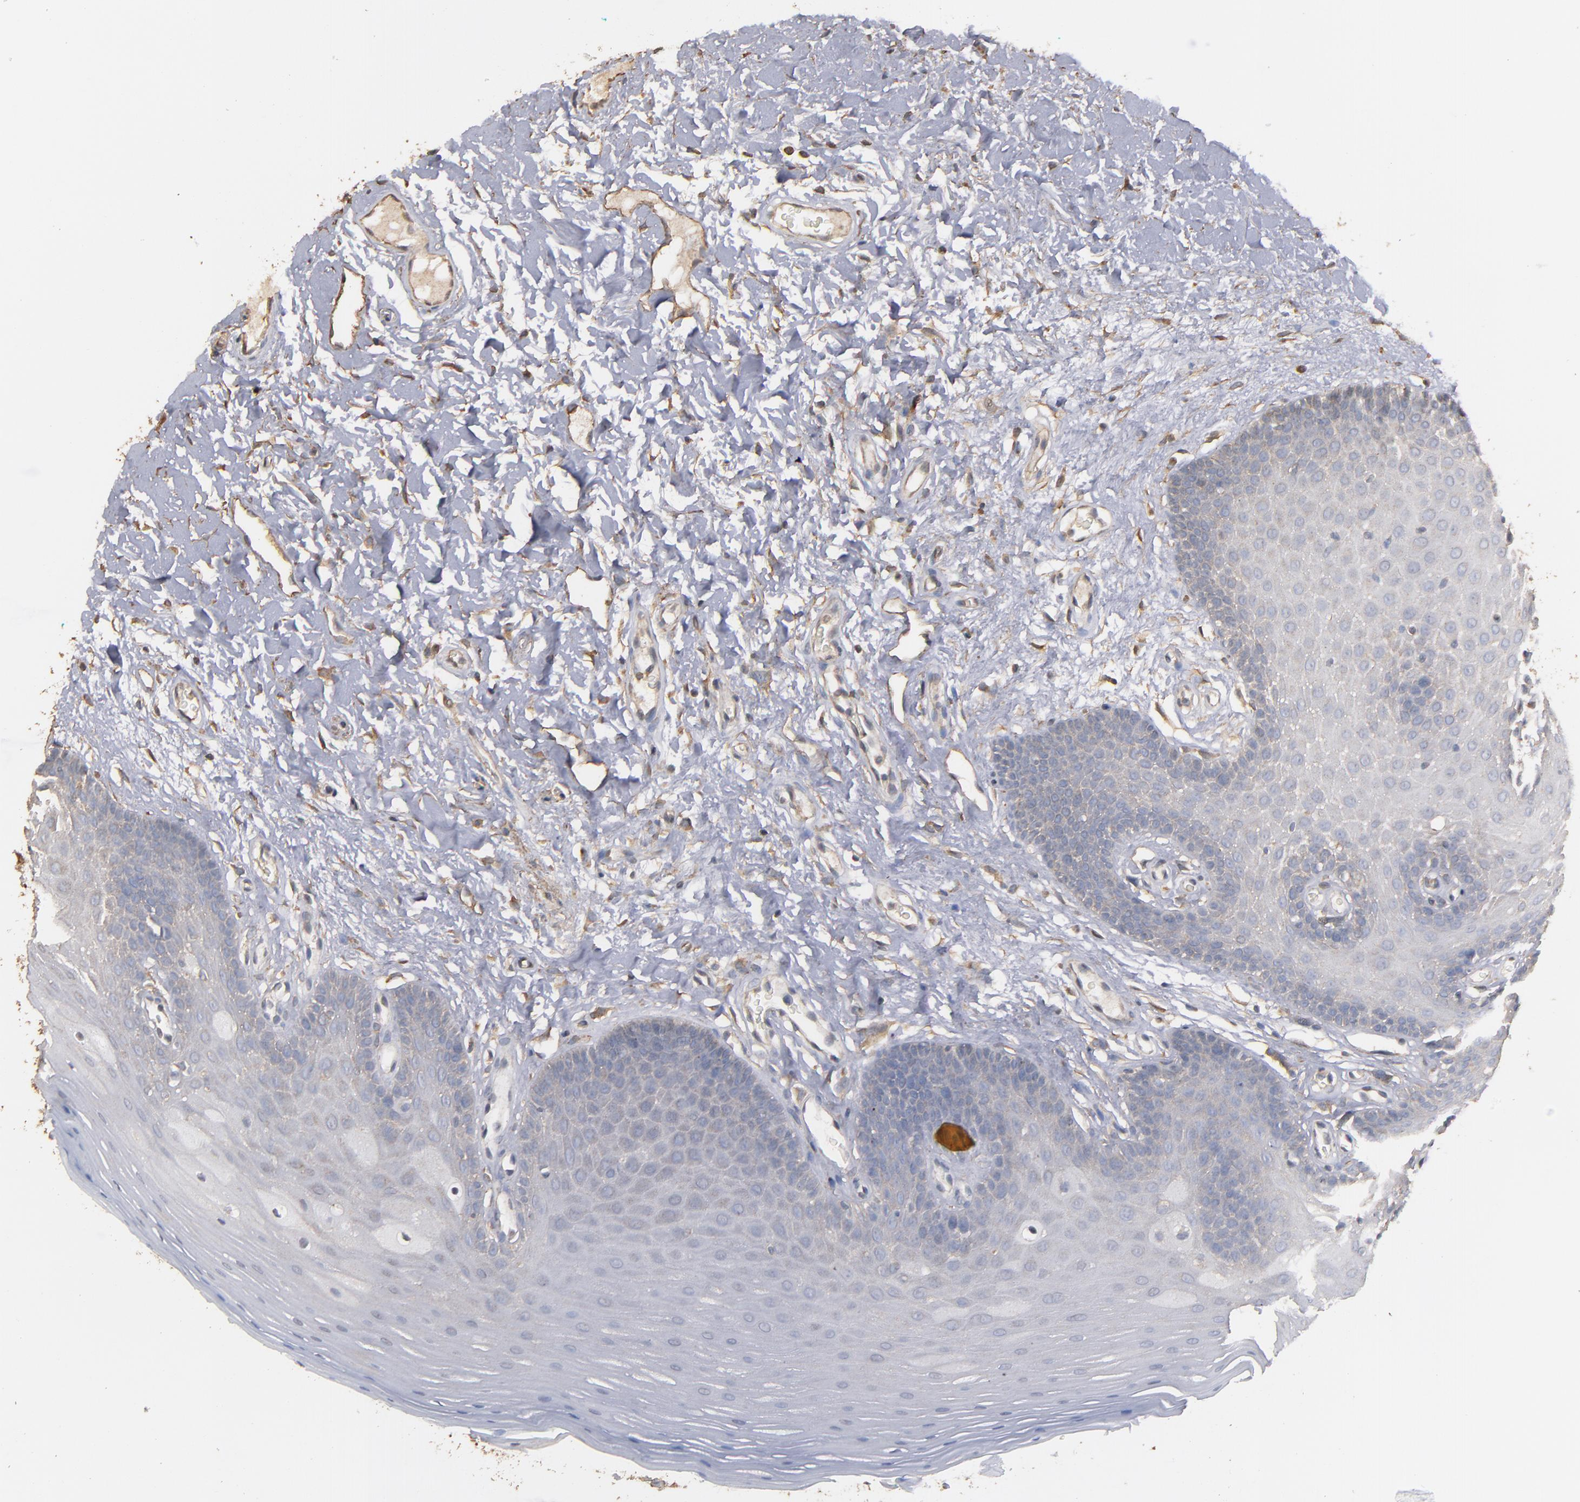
{"staining": {"intensity": "weak", "quantity": ">75%", "location": "cytoplasmic/membranous"}, "tissue": "oral mucosa", "cell_type": "Squamous epithelial cells", "image_type": "normal", "snomed": [{"axis": "morphology", "description": "Normal tissue, NOS"}, {"axis": "morphology", "description": "Squamous cell carcinoma, NOS"}, {"axis": "topography", "description": "Skeletal muscle"}, {"axis": "topography", "description": "Oral tissue"}, {"axis": "topography", "description": "Head-Neck"}], "caption": "Immunohistochemistry (DAB (3,3'-diaminobenzidine)) staining of benign human oral mucosa shows weak cytoplasmic/membranous protein positivity in about >75% of squamous epithelial cells. Ihc stains the protein in brown and the nuclei are stained blue.", "gene": "DMD", "patient": {"sex": "male", "age": 71}}